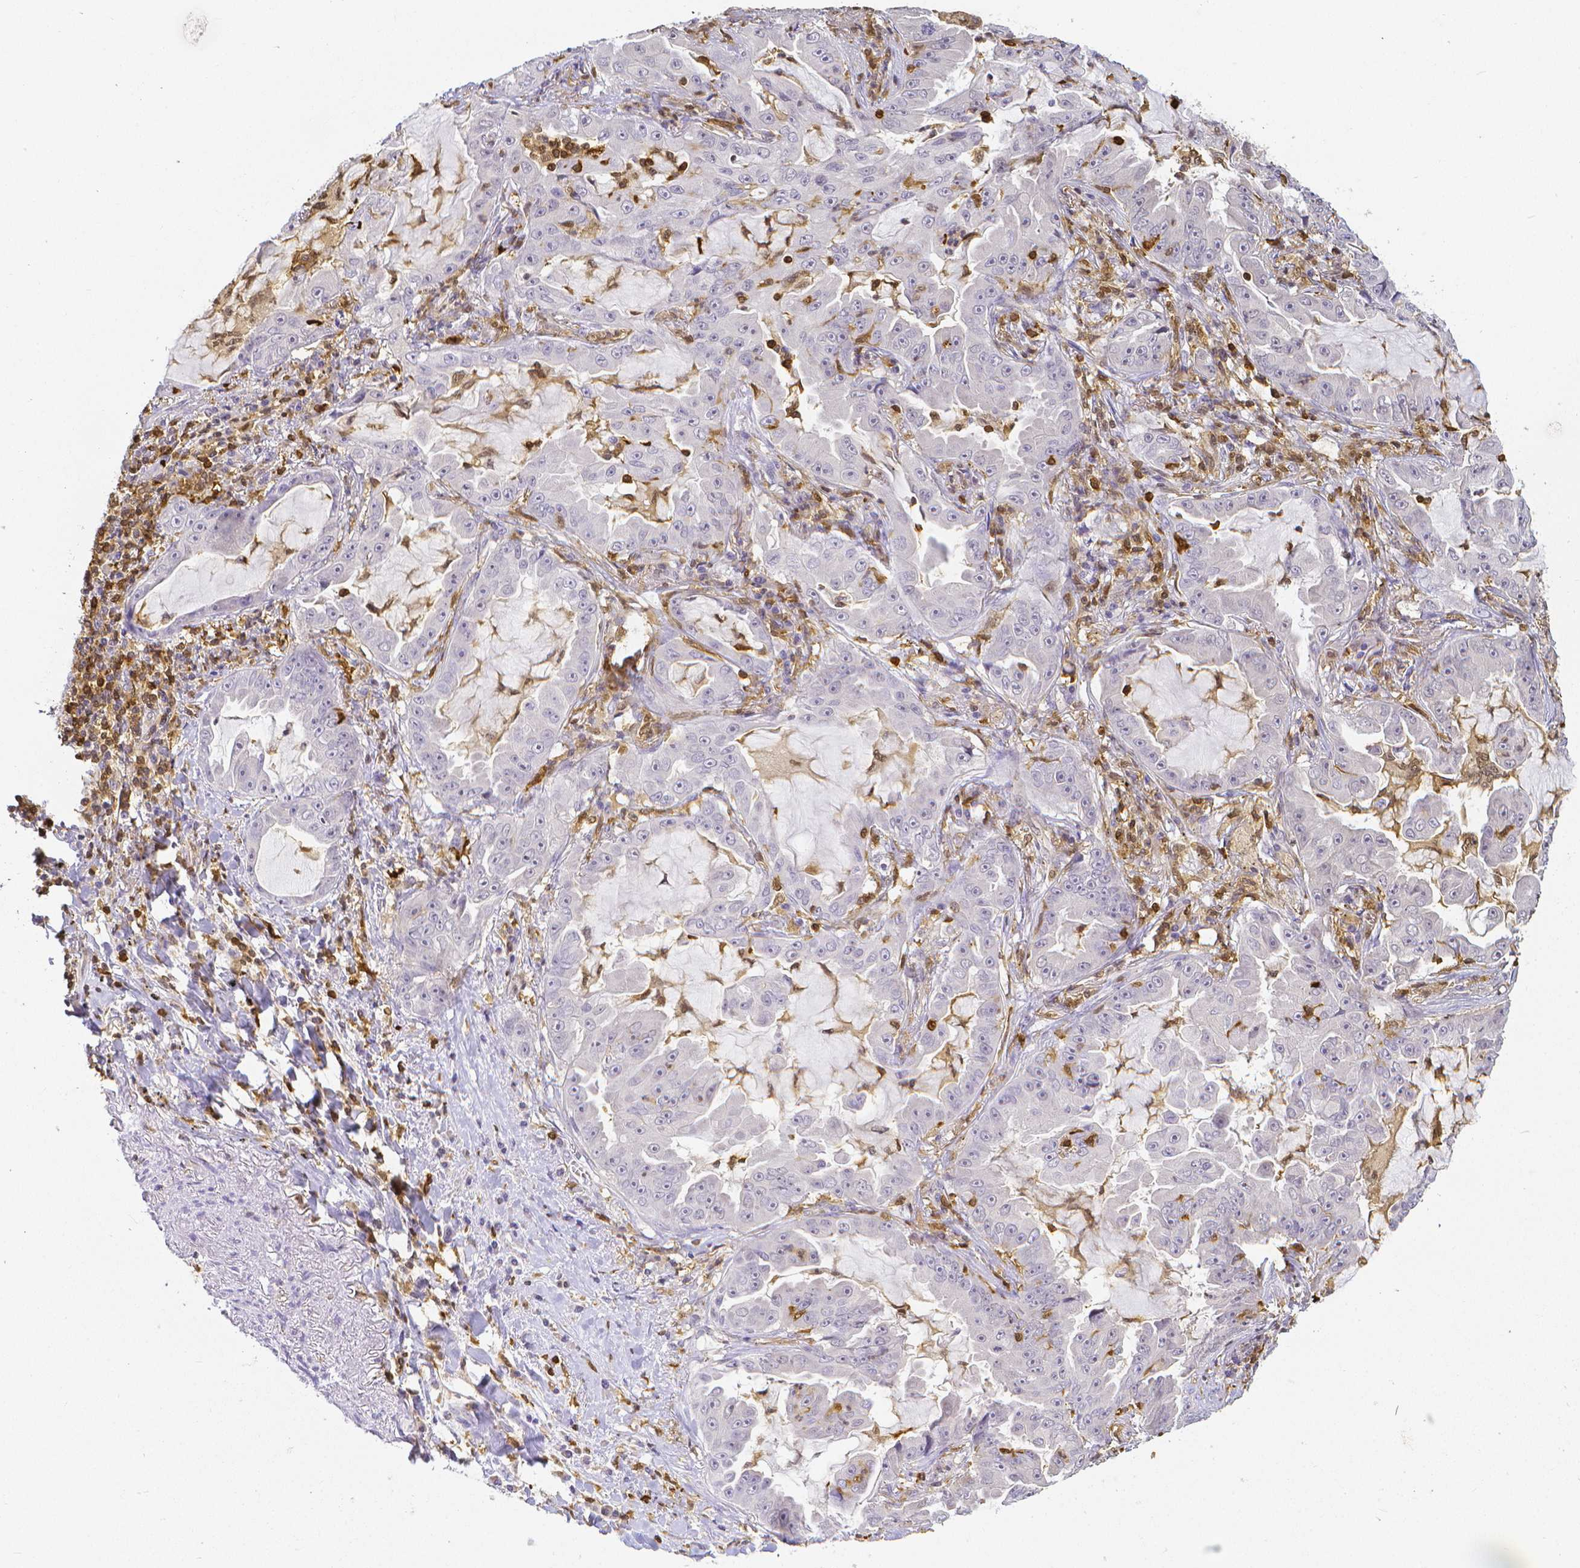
{"staining": {"intensity": "negative", "quantity": "none", "location": "none"}, "tissue": "lung cancer", "cell_type": "Tumor cells", "image_type": "cancer", "snomed": [{"axis": "morphology", "description": "Adenocarcinoma, NOS"}, {"axis": "topography", "description": "Lung"}], "caption": "The immunohistochemistry (IHC) photomicrograph has no significant staining in tumor cells of lung cancer (adenocarcinoma) tissue.", "gene": "COTL1", "patient": {"sex": "female", "age": 52}}